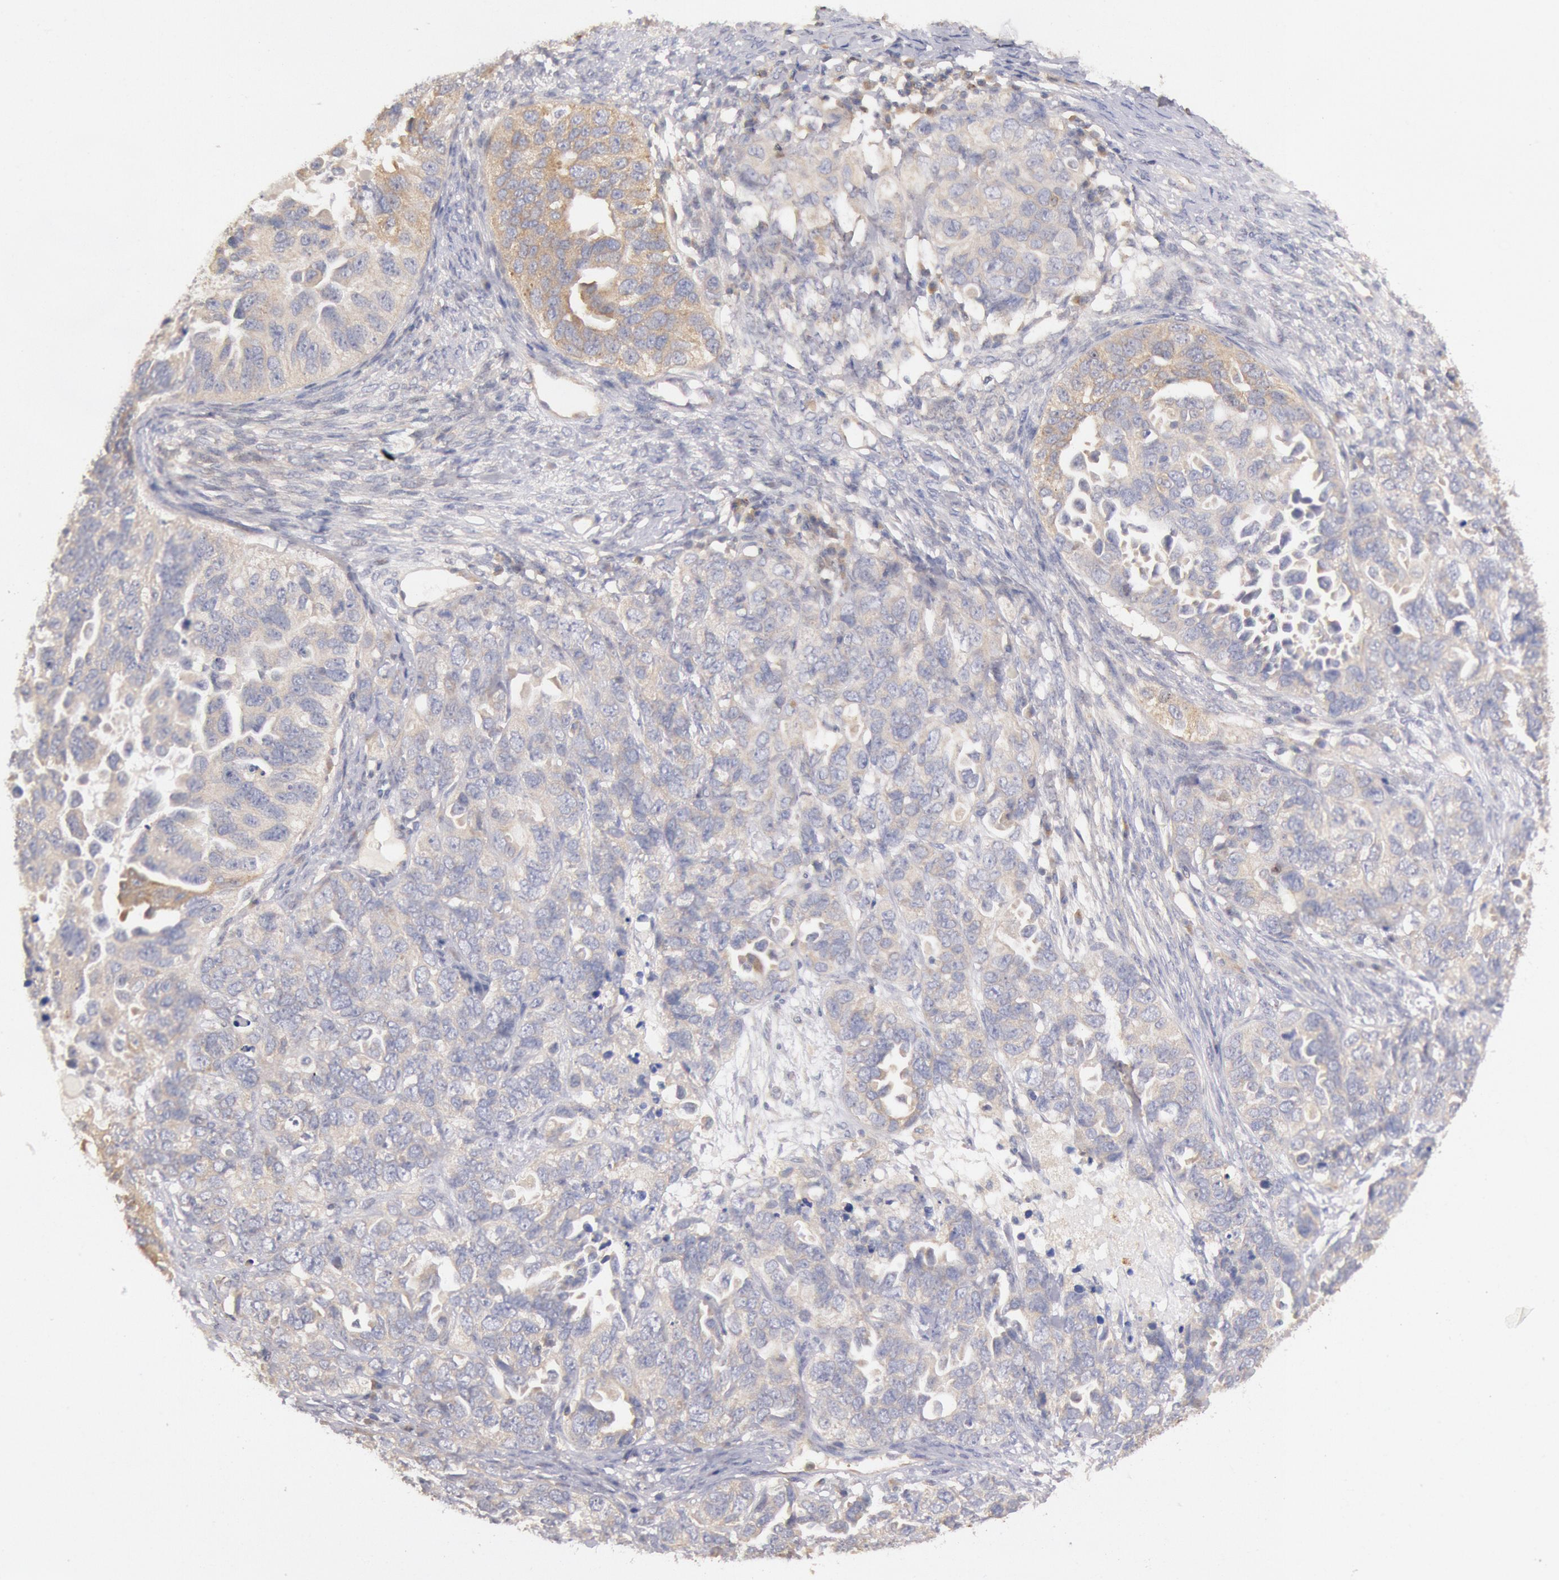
{"staining": {"intensity": "weak", "quantity": "25%-75%", "location": "cytoplasmic/membranous"}, "tissue": "ovarian cancer", "cell_type": "Tumor cells", "image_type": "cancer", "snomed": [{"axis": "morphology", "description": "Cystadenocarcinoma, serous, NOS"}, {"axis": "topography", "description": "Ovary"}], "caption": "Weak cytoplasmic/membranous expression for a protein is present in approximately 25%-75% of tumor cells of serous cystadenocarcinoma (ovarian) using immunohistochemistry (IHC).", "gene": "TMED8", "patient": {"sex": "female", "age": 82}}